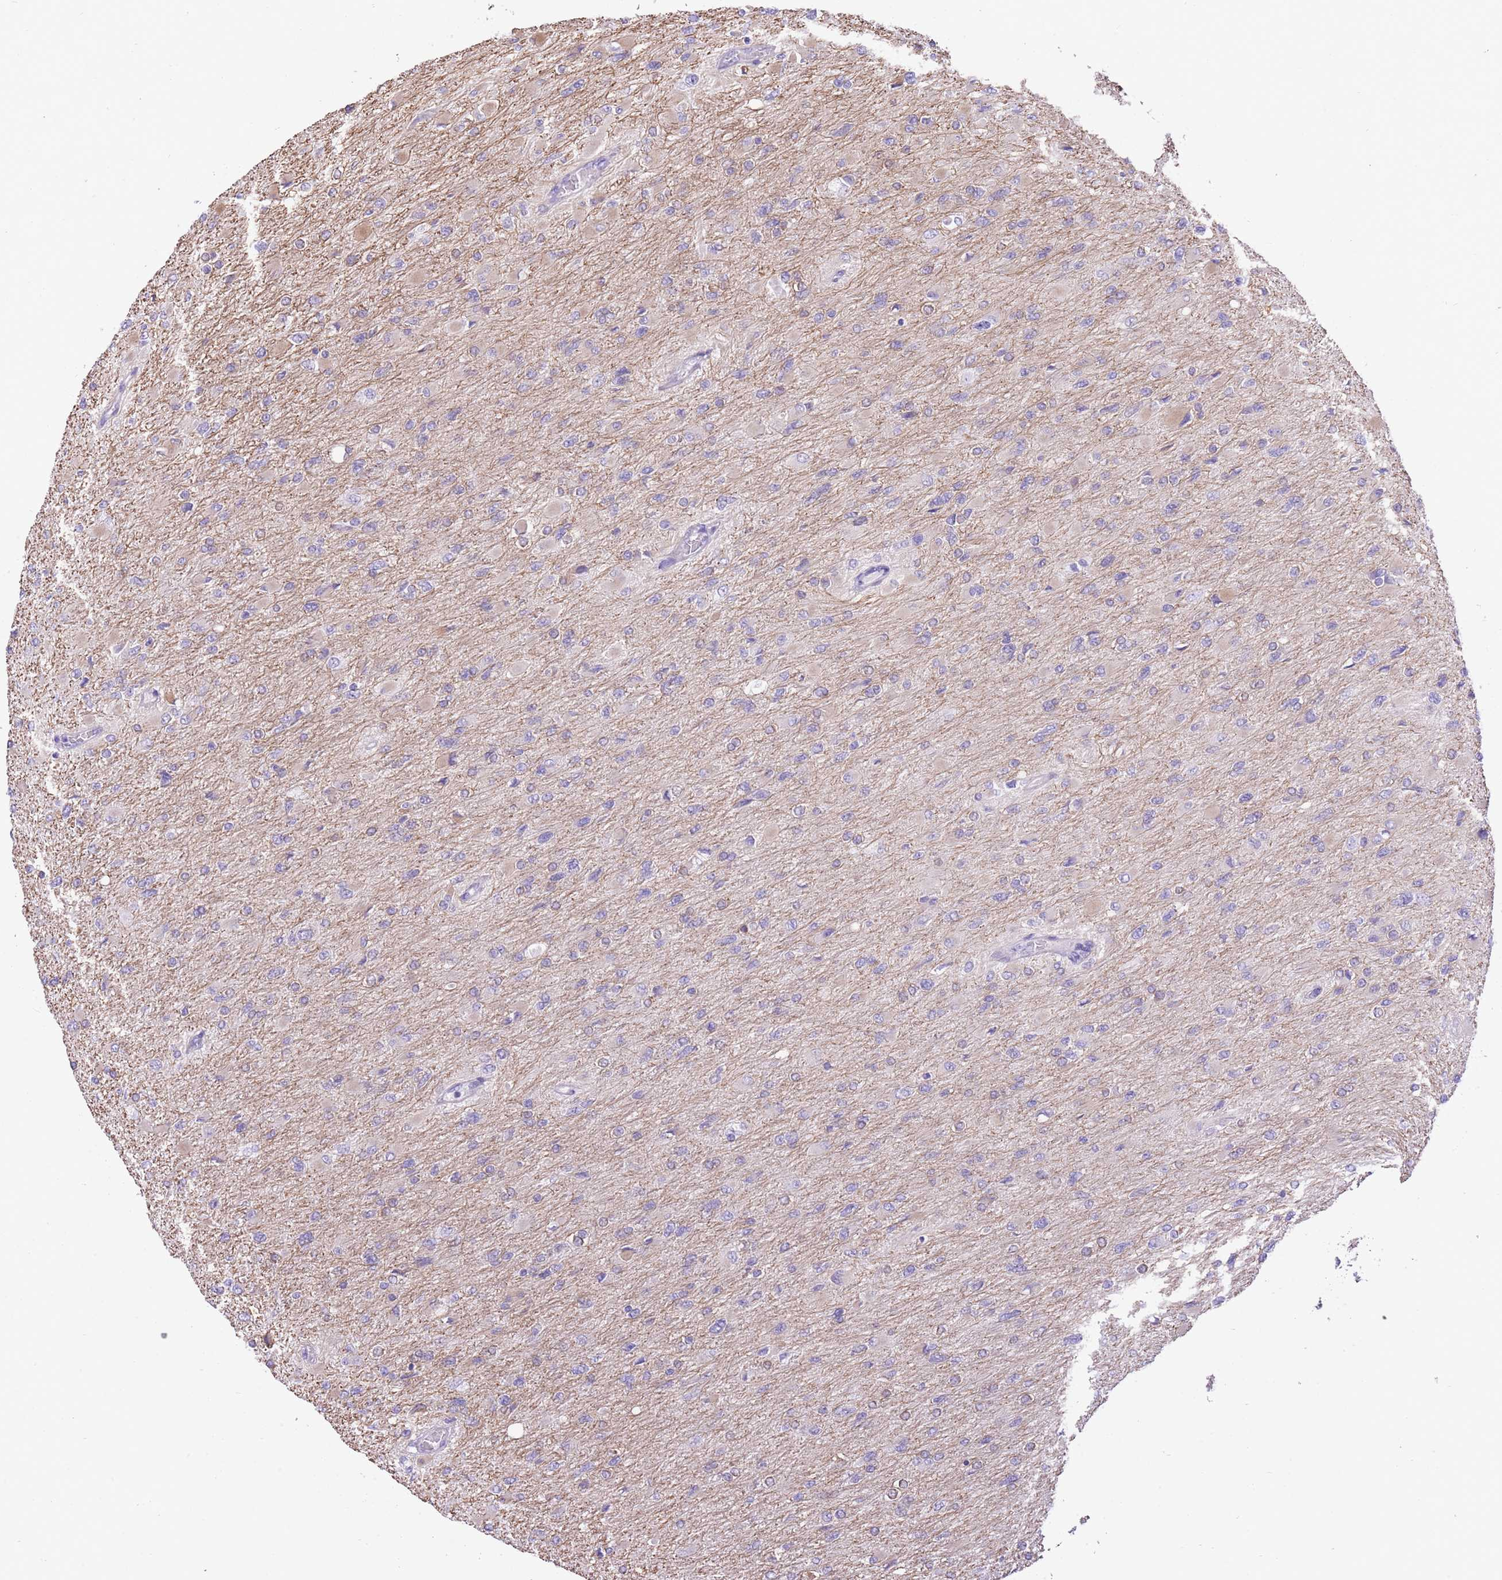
{"staining": {"intensity": "negative", "quantity": "none", "location": "none"}, "tissue": "glioma", "cell_type": "Tumor cells", "image_type": "cancer", "snomed": [{"axis": "morphology", "description": "Glioma, malignant, High grade"}, {"axis": "topography", "description": "Cerebral cortex"}], "caption": "Human glioma stained for a protein using IHC displays no staining in tumor cells.", "gene": "RHOU", "patient": {"sex": "female", "age": 36}}